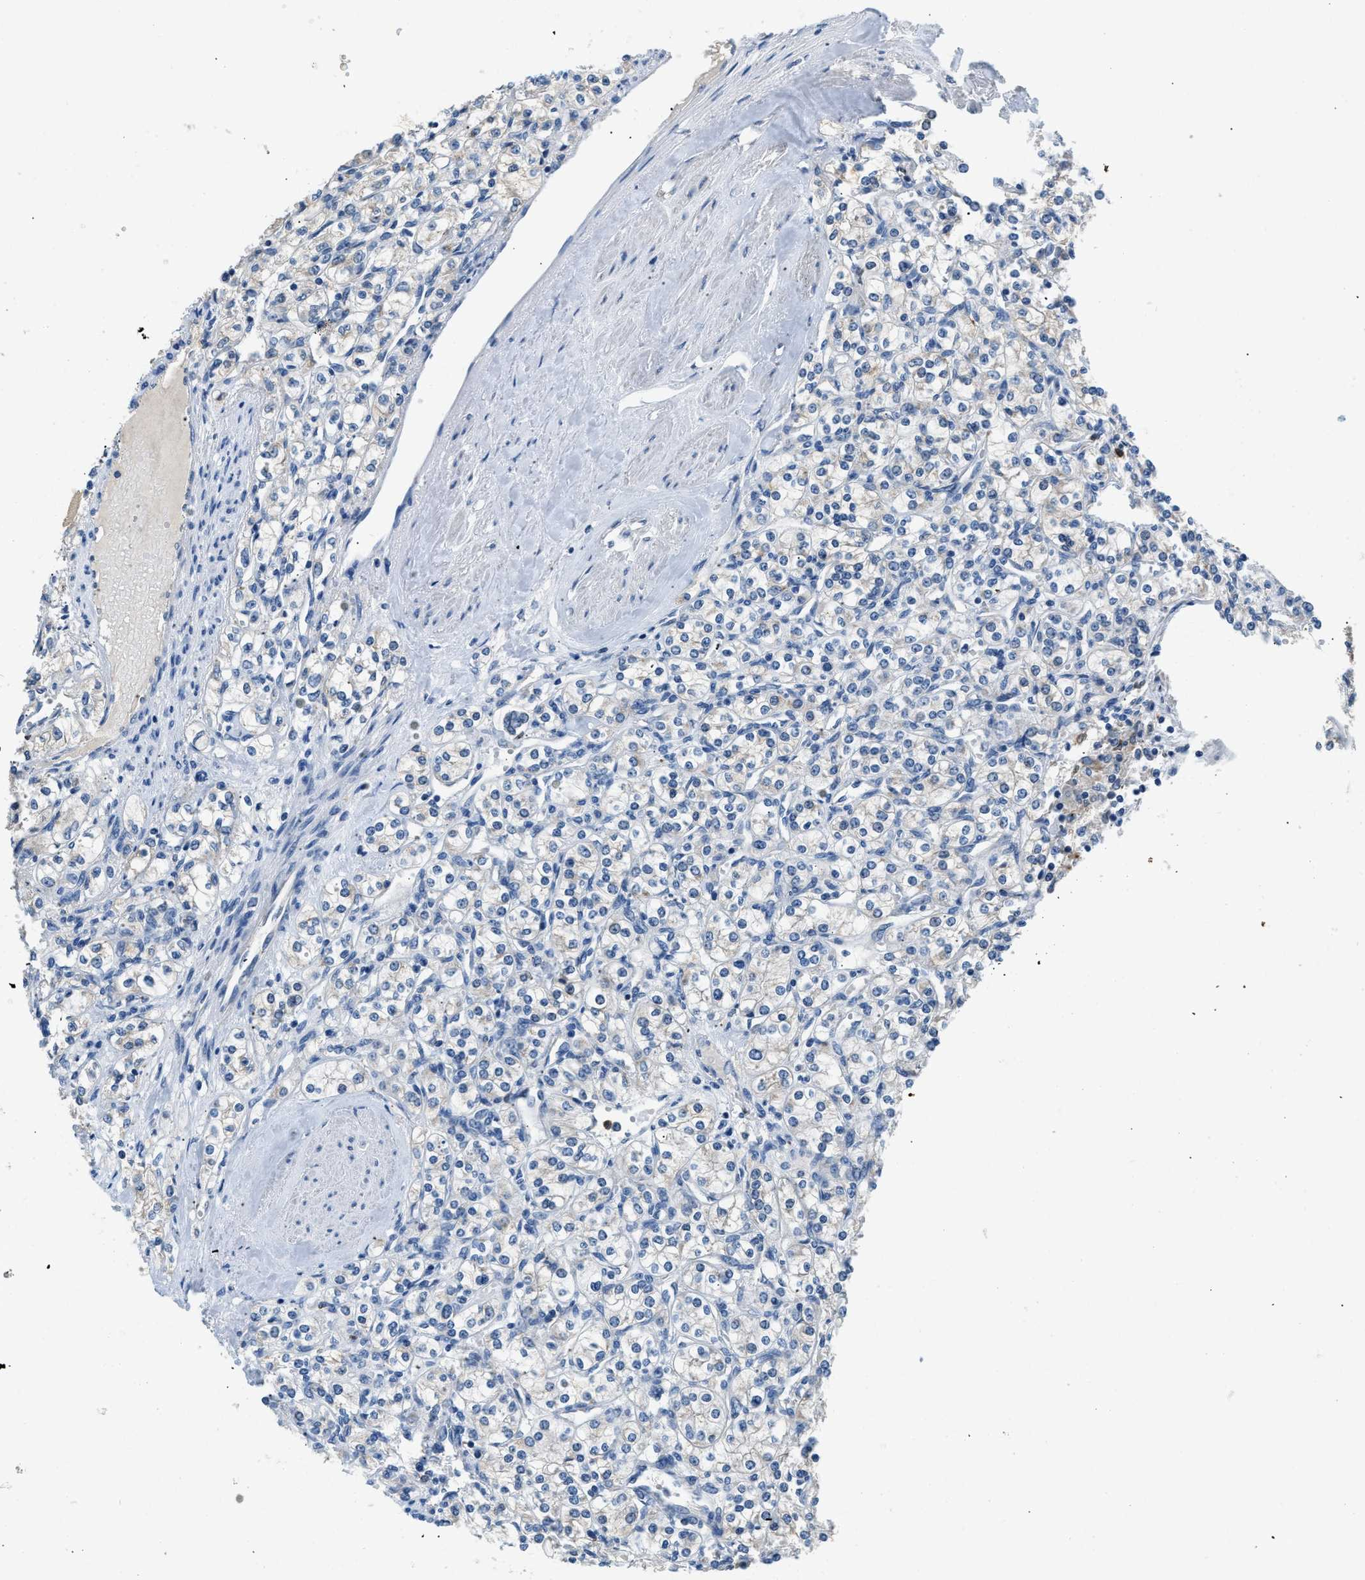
{"staining": {"intensity": "negative", "quantity": "none", "location": "none"}, "tissue": "renal cancer", "cell_type": "Tumor cells", "image_type": "cancer", "snomed": [{"axis": "morphology", "description": "Adenocarcinoma, NOS"}, {"axis": "topography", "description": "Kidney"}], "caption": "Photomicrograph shows no protein expression in tumor cells of renal cancer (adenocarcinoma) tissue.", "gene": "TOMM34", "patient": {"sex": "male", "age": 77}}